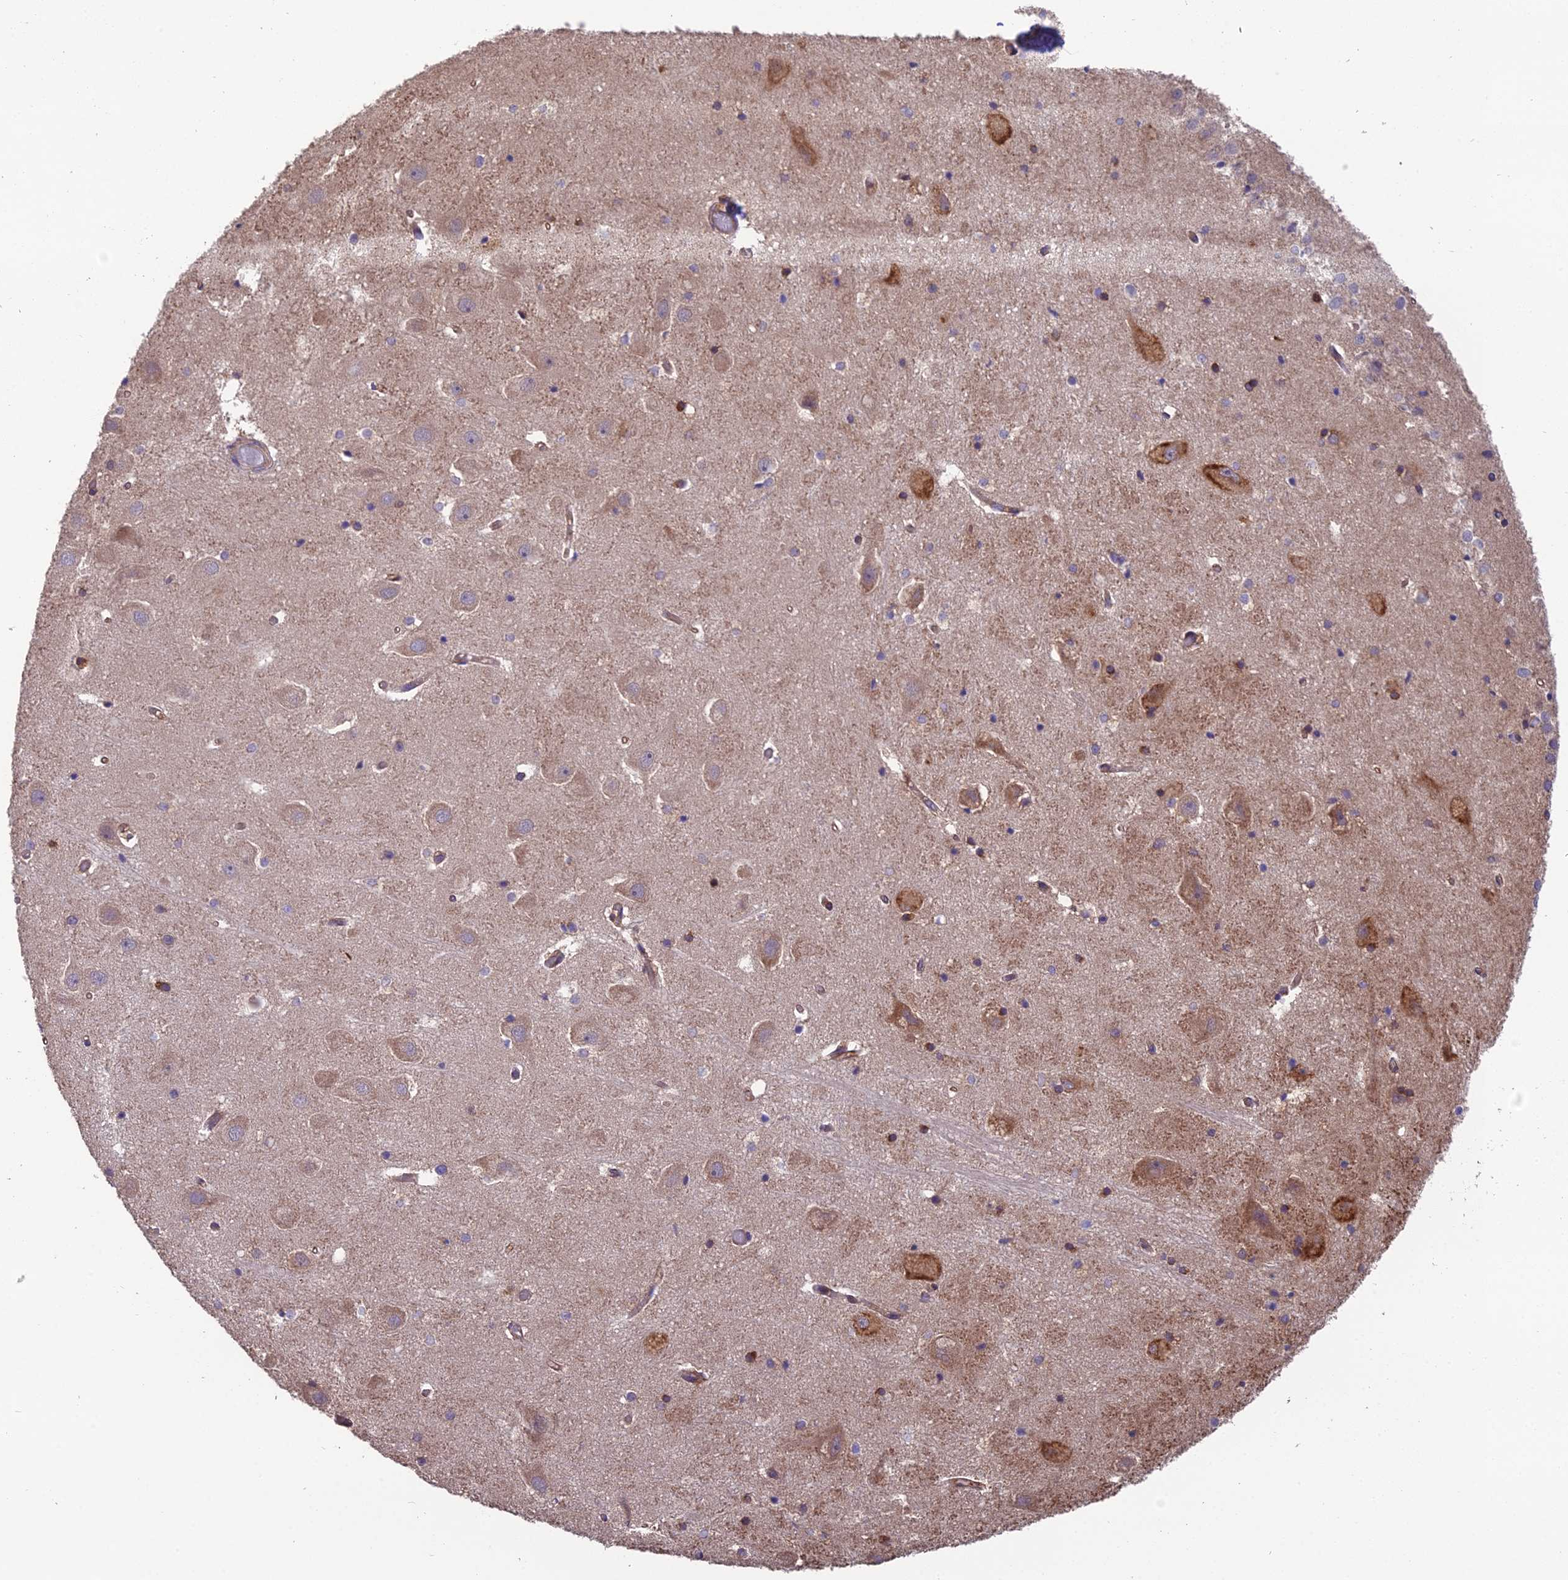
{"staining": {"intensity": "negative", "quantity": "none", "location": "none"}, "tissue": "hippocampus", "cell_type": "Glial cells", "image_type": "normal", "snomed": [{"axis": "morphology", "description": "Normal tissue, NOS"}, {"axis": "topography", "description": "Hippocampus"}], "caption": "An immunohistochemistry micrograph of normal hippocampus is shown. There is no staining in glial cells of hippocampus.", "gene": "BLOC1S4", "patient": {"sex": "female", "age": 52}}